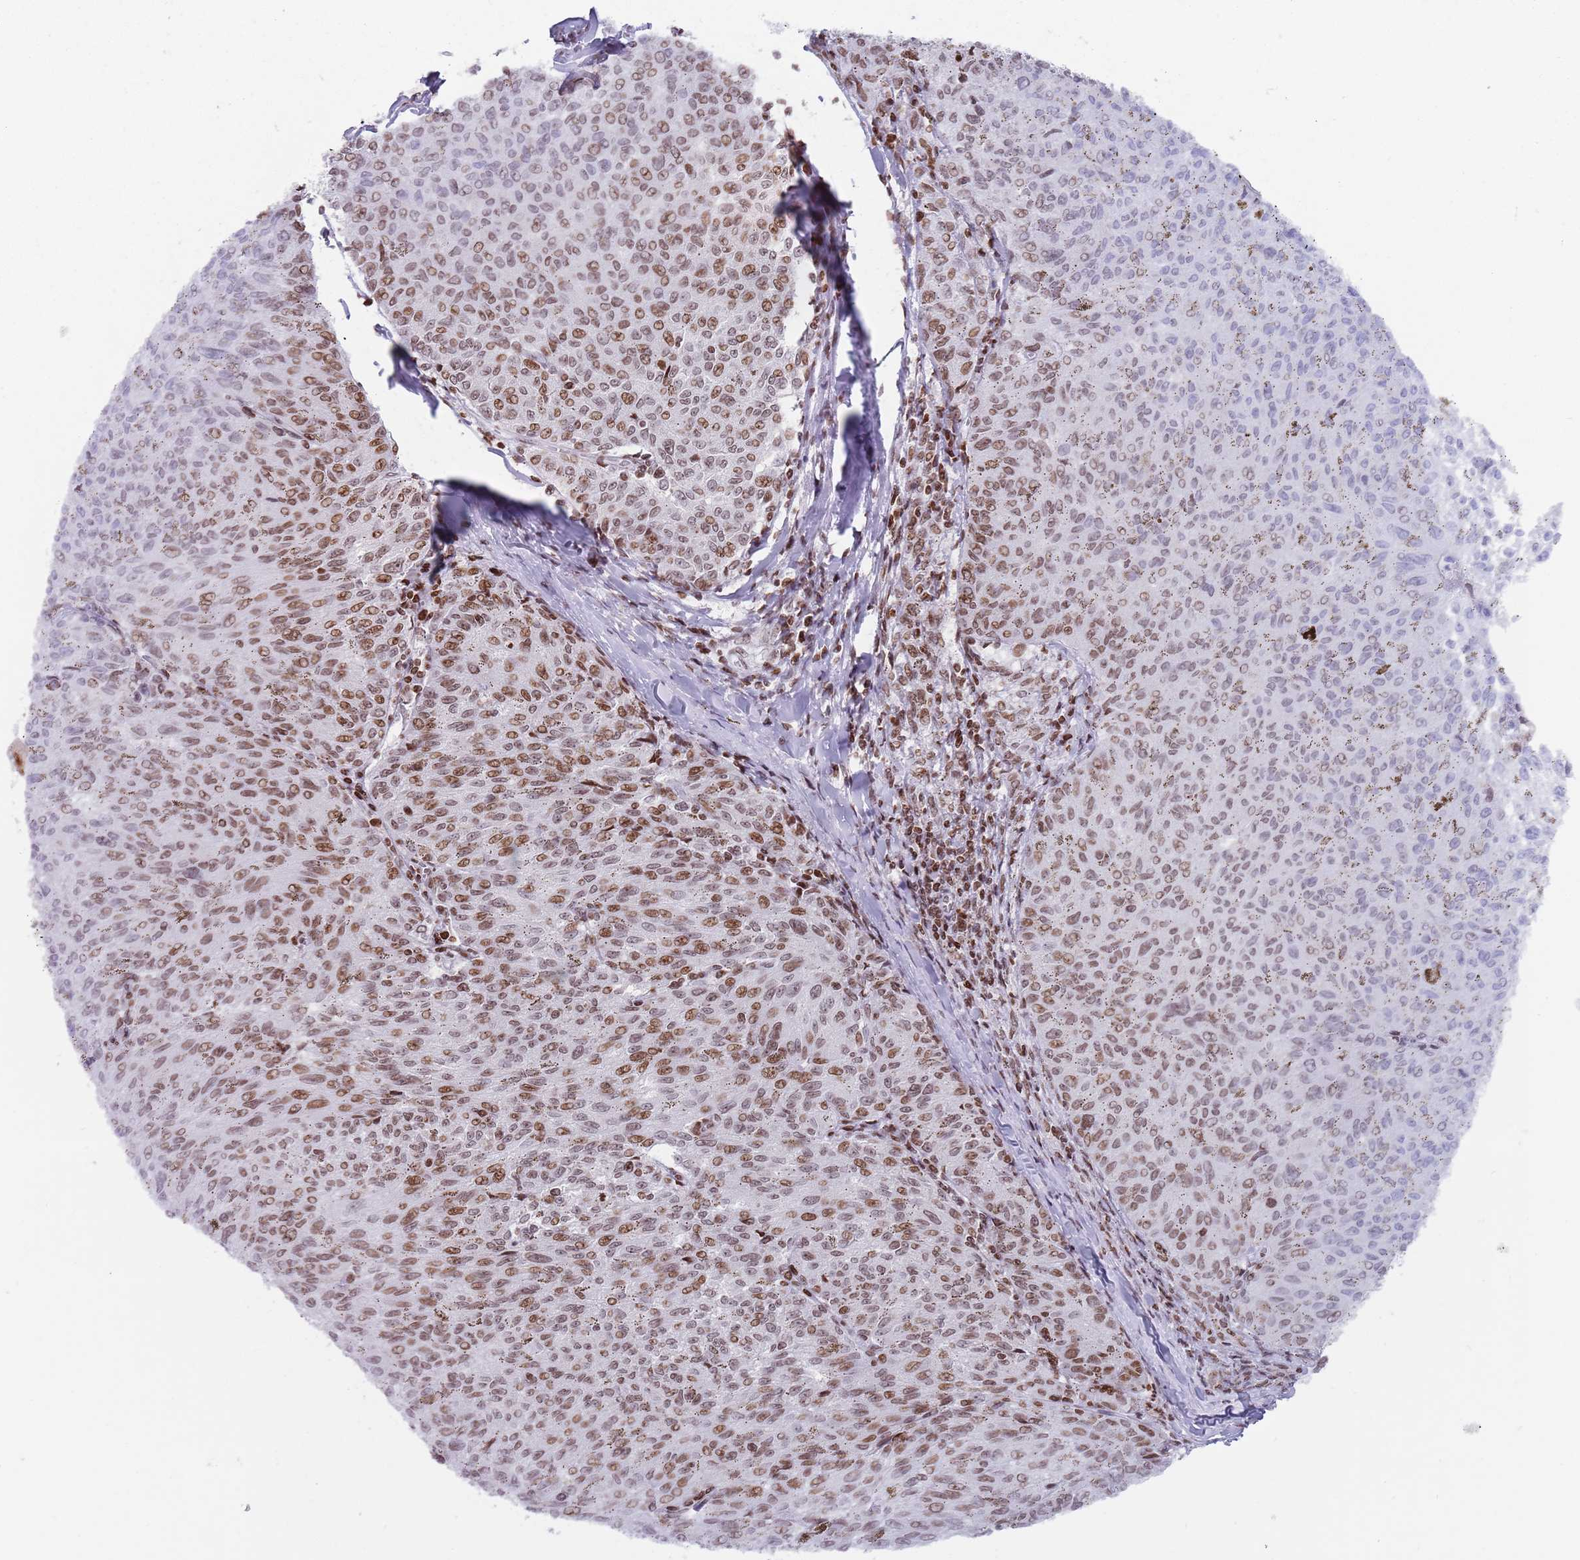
{"staining": {"intensity": "moderate", "quantity": "25%-75%", "location": "nuclear"}, "tissue": "melanoma", "cell_type": "Tumor cells", "image_type": "cancer", "snomed": [{"axis": "morphology", "description": "Malignant melanoma, NOS"}, {"axis": "topography", "description": "Skin"}], "caption": "Moderate nuclear staining for a protein is appreciated in about 25%-75% of tumor cells of melanoma using immunohistochemistry (IHC).", "gene": "HDAC8", "patient": {"sex": "female", "age": 72}}